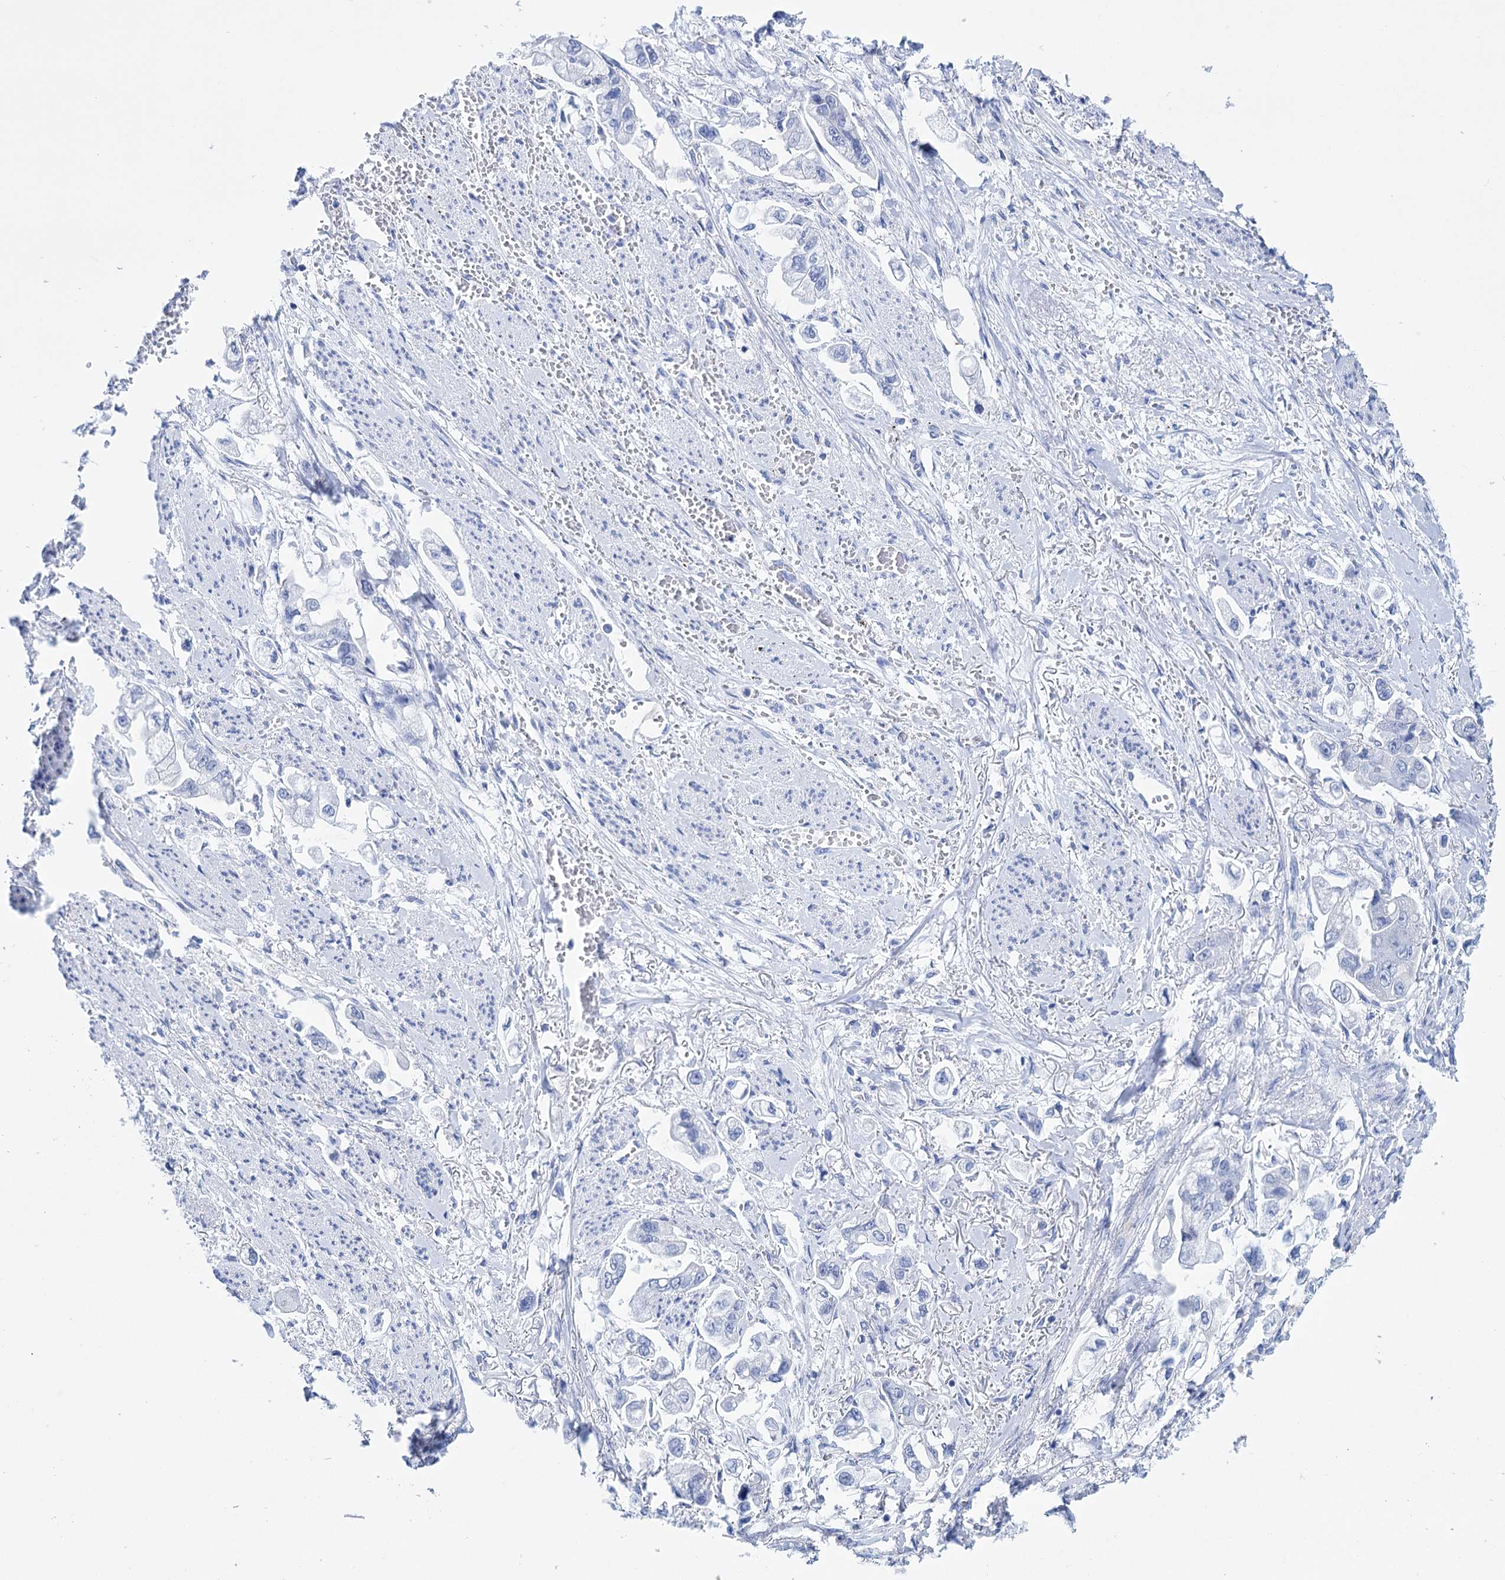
{"staining": {"intensity": "negative", "quantity": "none", "location": "none"}, "tissue": "stomach cancer", "cell_type": "Tumor cells", "image_type": "cancer", "snomed": [{"axis": "morphology", "description": "Adenocarcinoma, NOS"}, {"axis": "topography", "description": "Stomach"}], "caption": "Immunohistochemical staining of stomach adenocarcinoma displays no significant expression in tumor cells.", "gene": "FBXW12", "patient": {"sex": "male", "age": 62}}